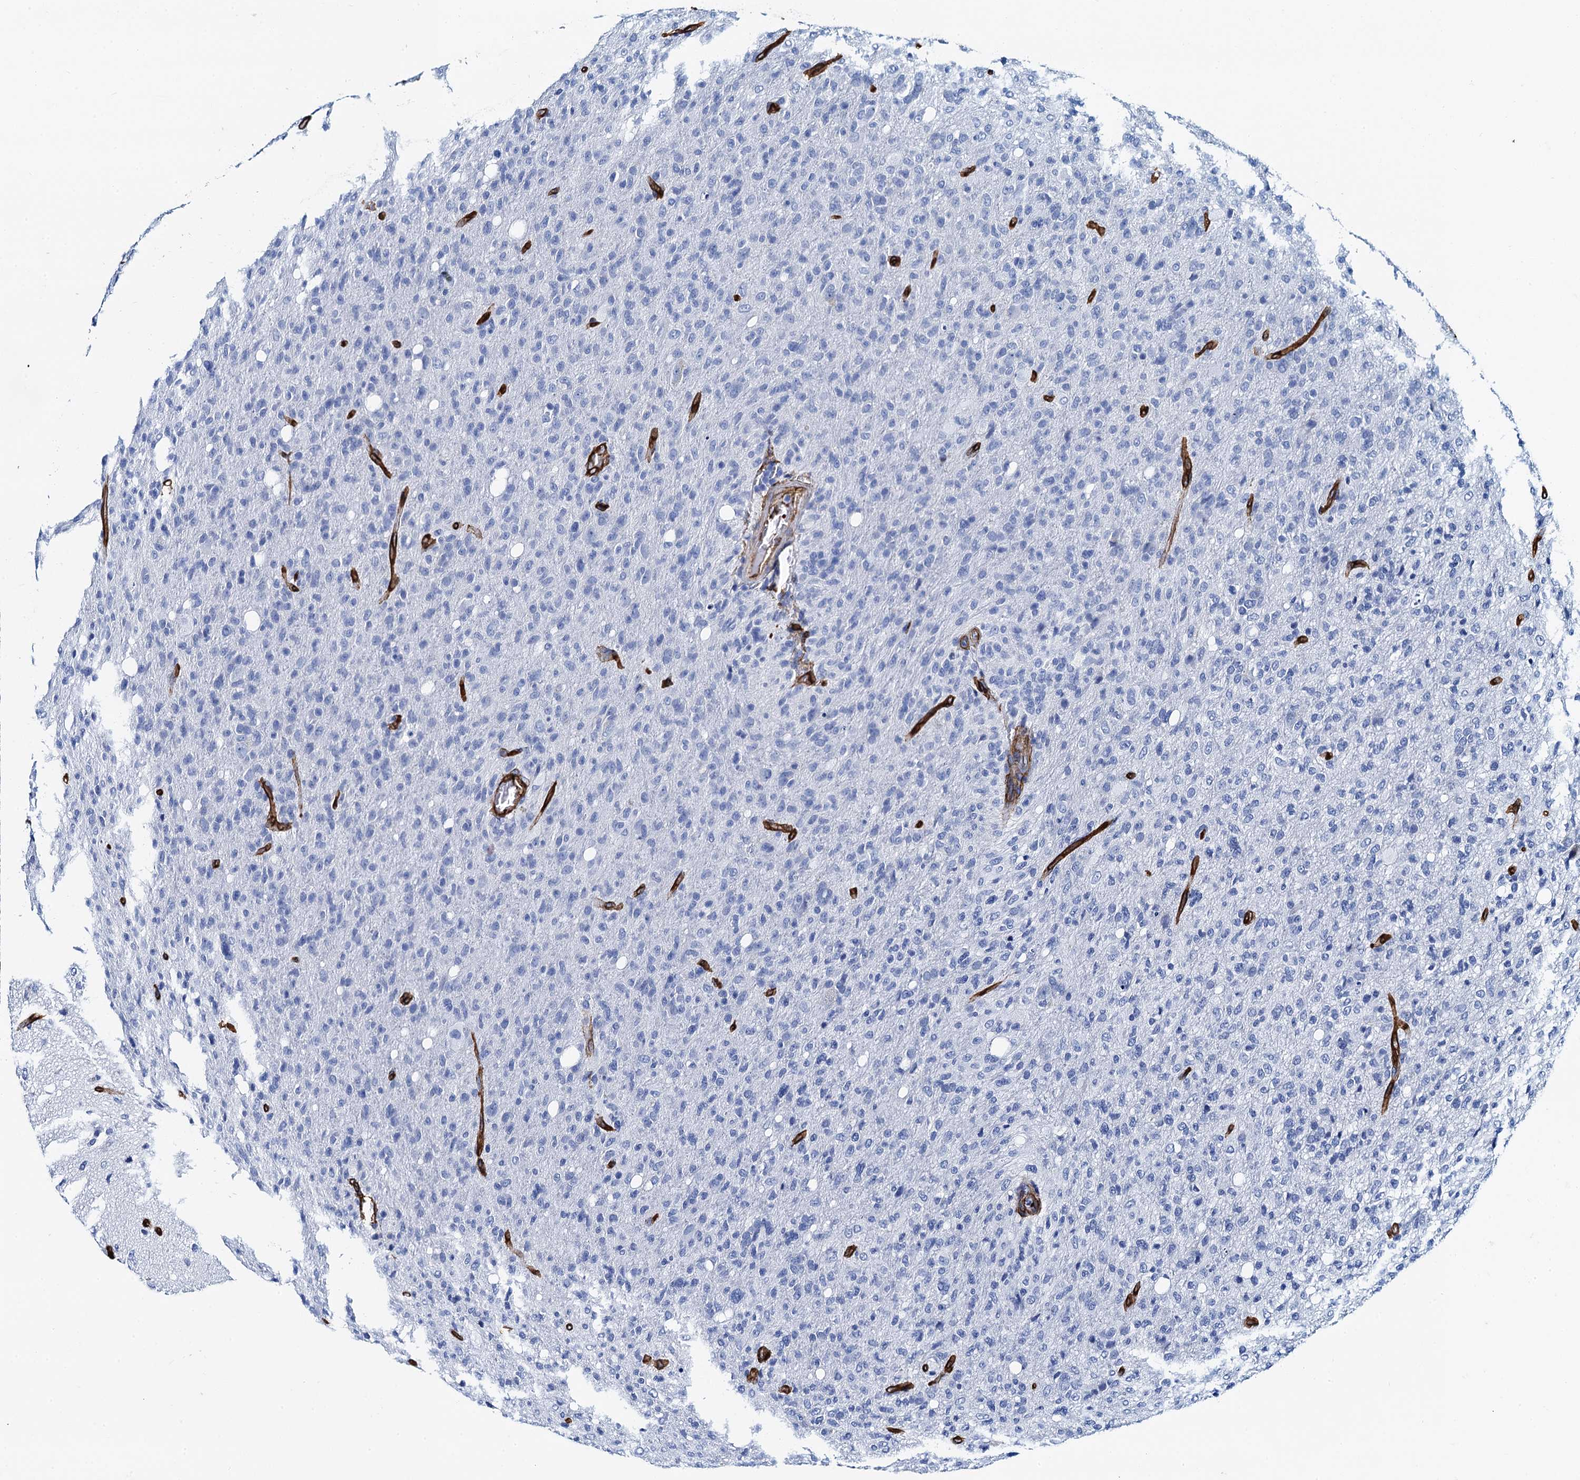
{"staining": {"intensity": "negative", "quantity": "none", "location": "none"}, "tissue": "glioma", "cell_type": "Tumor cells", "image_type": "cancer", "snomed": [{"axis": "morphology", "description": "Glioma, malignant, High grade"}, {"axis": "topography", "description": "Brain"}], "caption": "This is an IHC photomicrograph of human glioma. There is no expression in tumor cells.", "gene": "CAVIN2", "patient": {"sex": "female", "age": 57}}